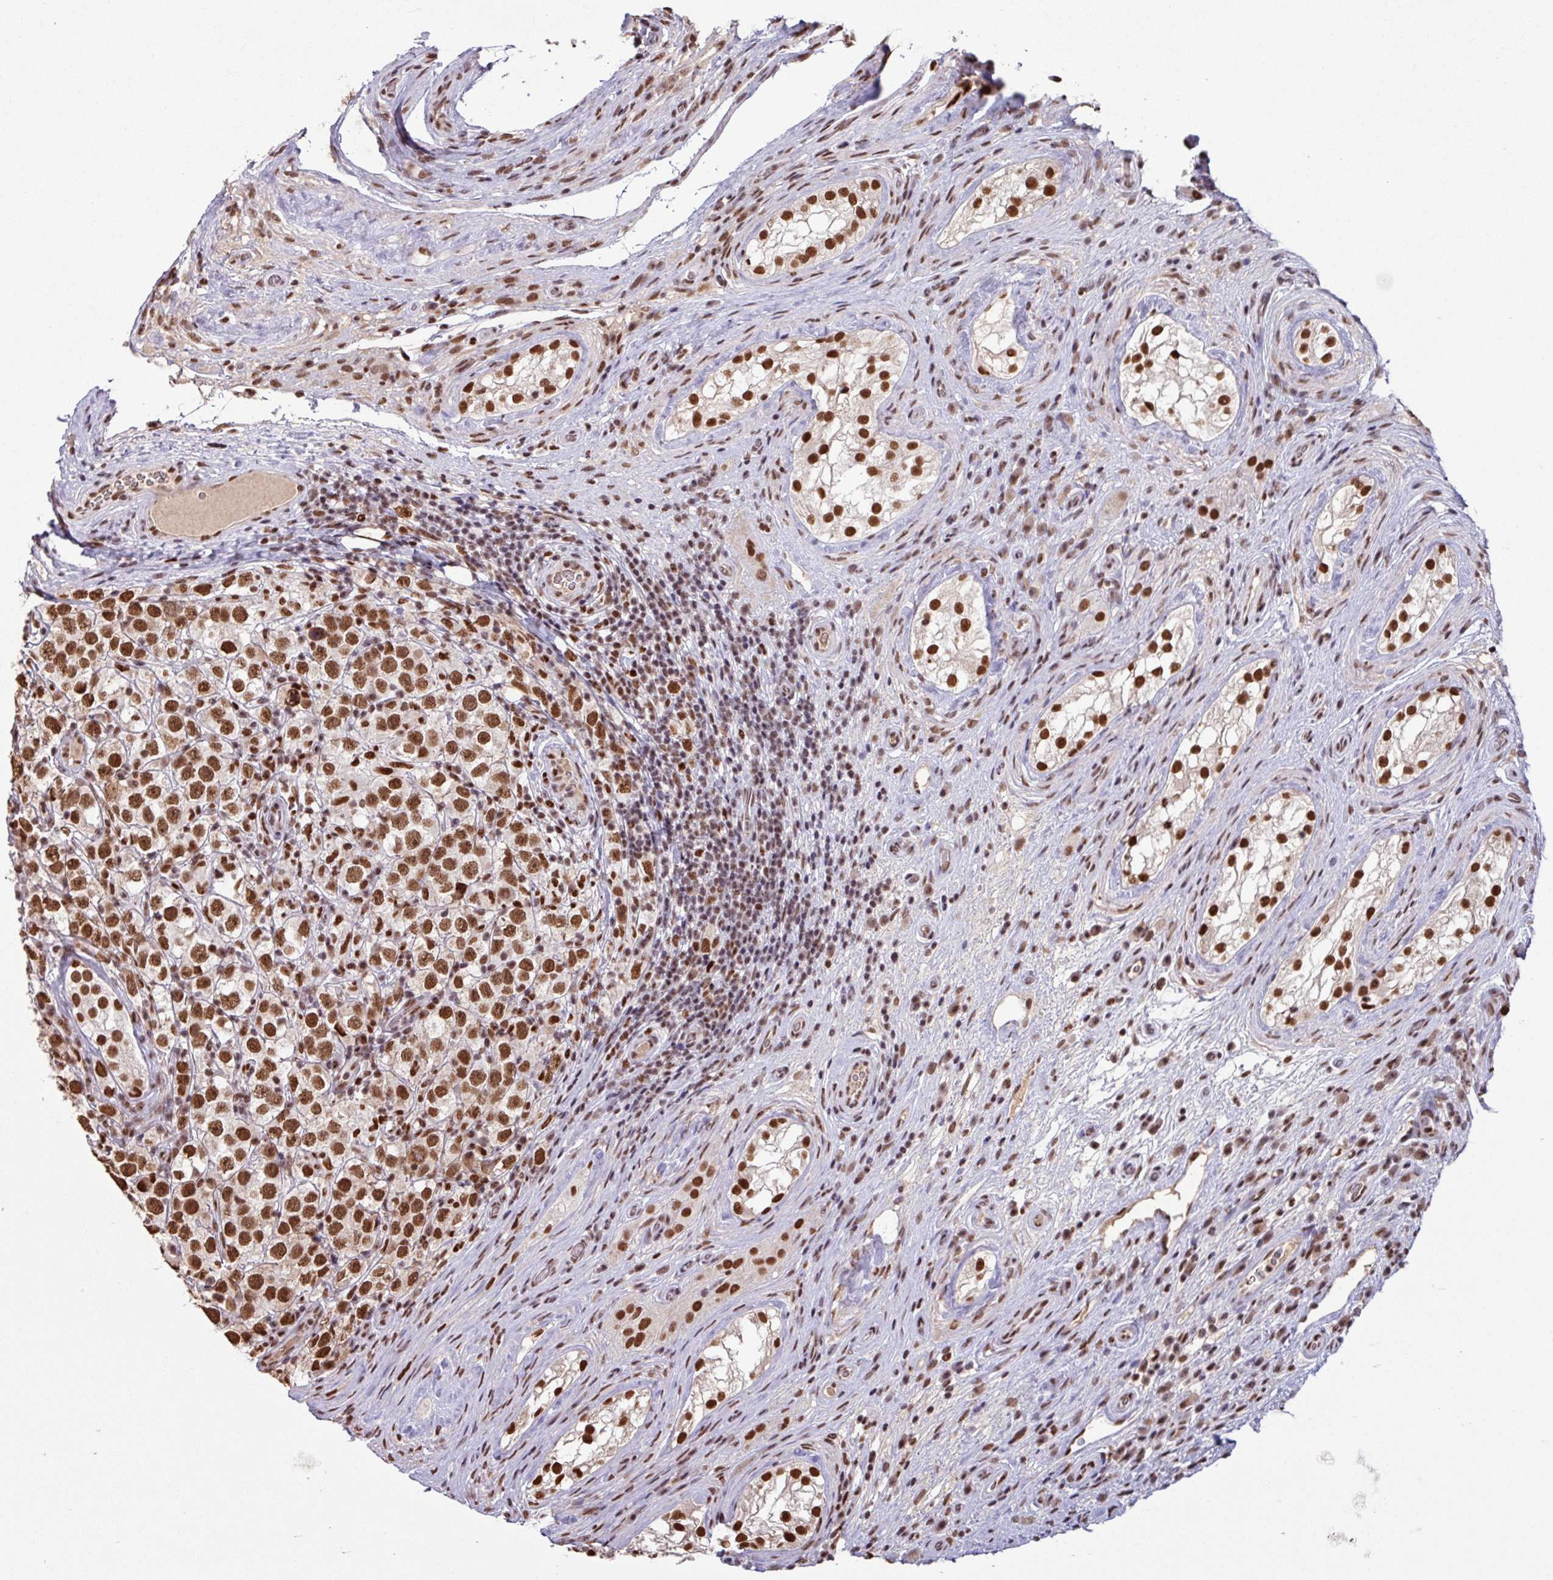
{"staining": {"intensity": "strong", "quantity": ">75%", "location": "nuclear"}, "tissue": "testis cancer", "cell_type": "Tumor cells", "image_type": "cancer", "snomed": [{"axis": "morphology", "description": "Seminoma, NOS"}, {"axis": "morphology", "description": "Carcinoma, Embryonal, NOS"}, {"axis": "topography", "description": "Testis"}], "caption": "Immunohistochemical staining of human testis seminoma demonstrates strong nuclear protein staining in about >75% of tumor cells.", "gene": "TDG", "patient": {"sex": "male", "age": 41}}